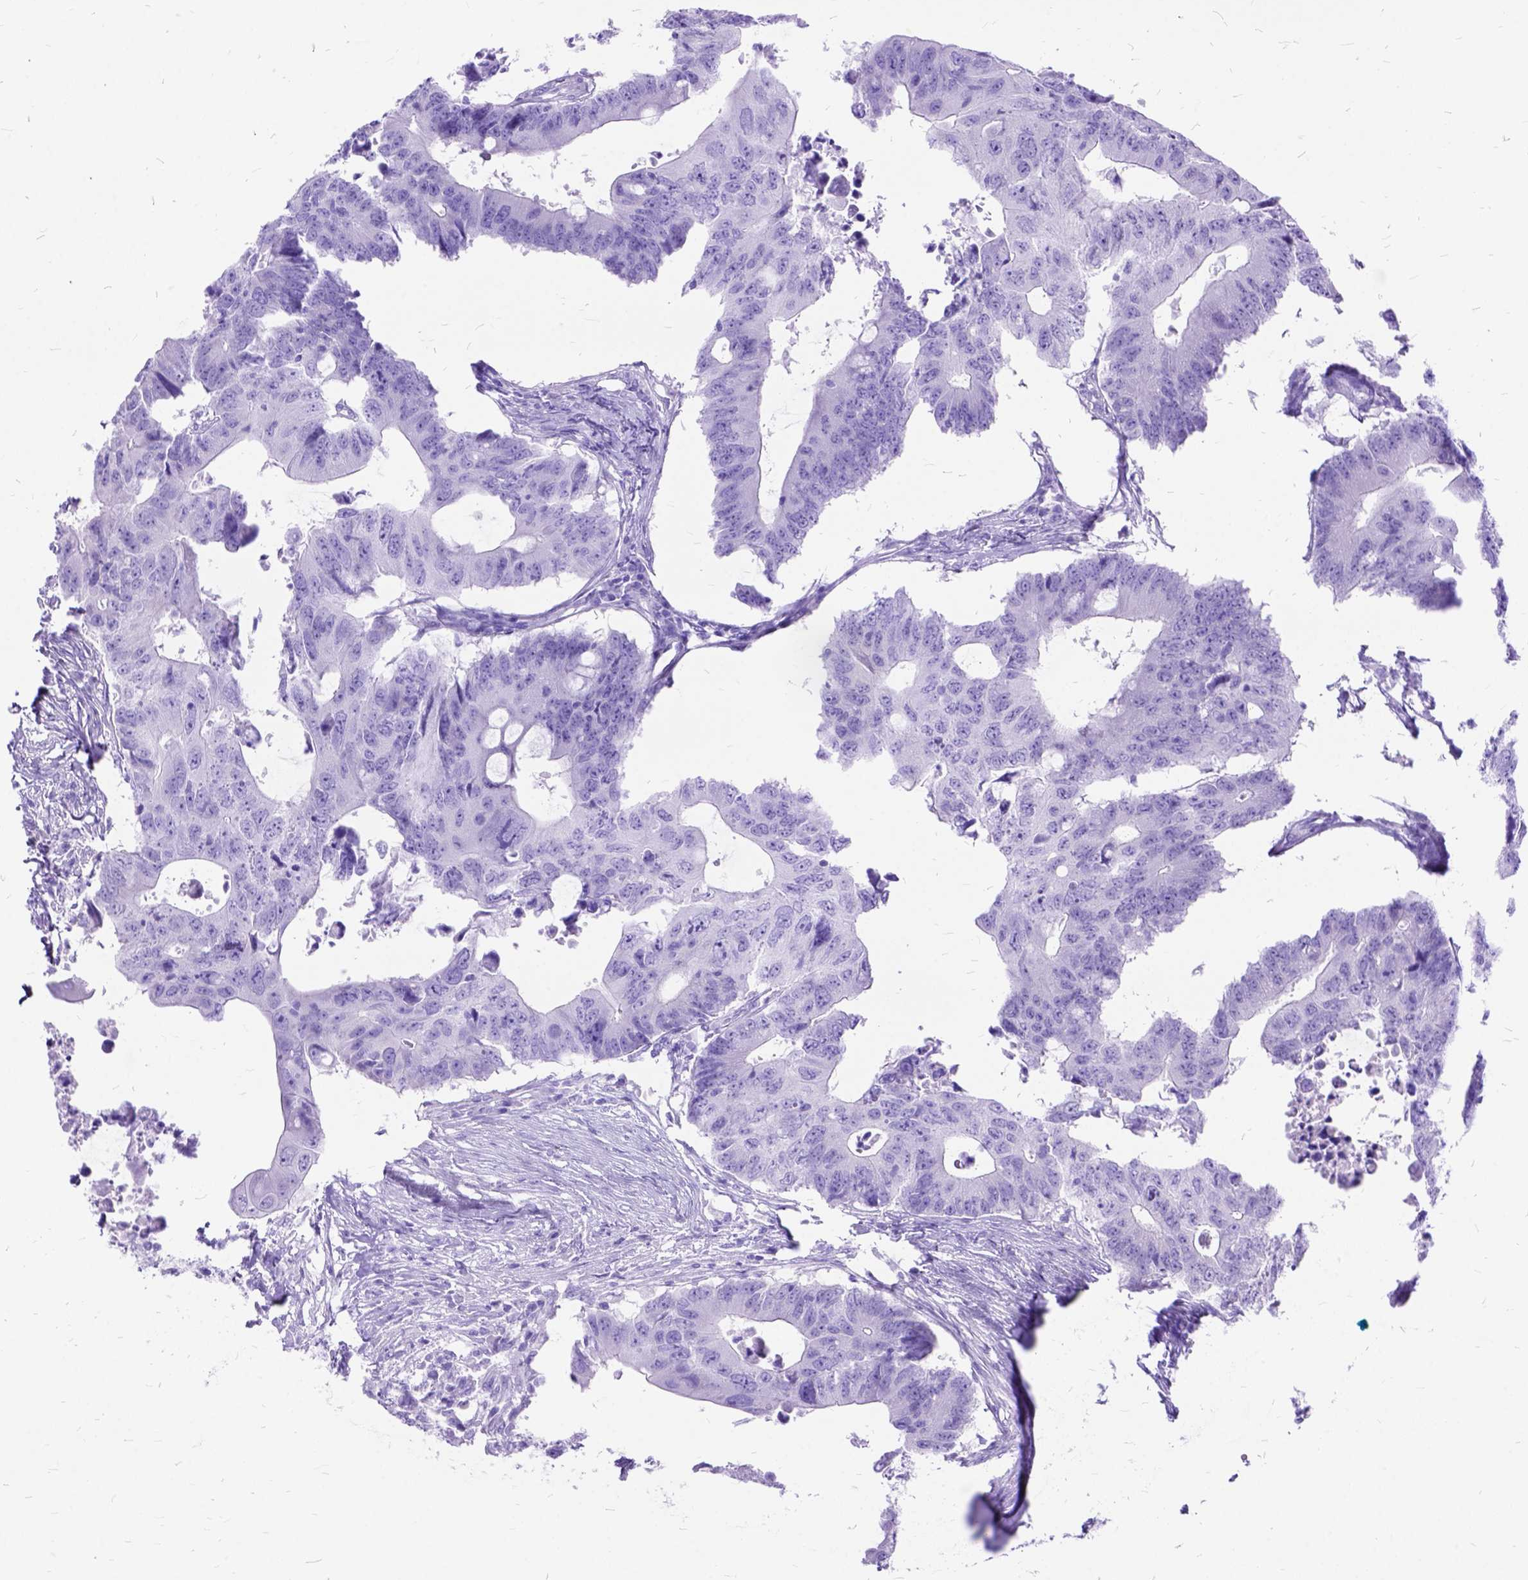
{"staining": {"intensity": "negative", "quantity": "none", "location": "none"}, "tissue": "colorectal cancer", "cell_type": "Tumor cells", "image_type": "cancer", "snomed": [{"axis": "morphology", "description": "Adenocarcinoma, NOS"}, {"axis": "topography", "description": "Colon"}], "caption": "An image of colorectal cancer (adenocarcinoma) stained for a protein shows no brown staining in tumor cells. Nuclei are stained in blue.", "gene": "DNAH2", "patient": {"sex": "male", "age": 71}}